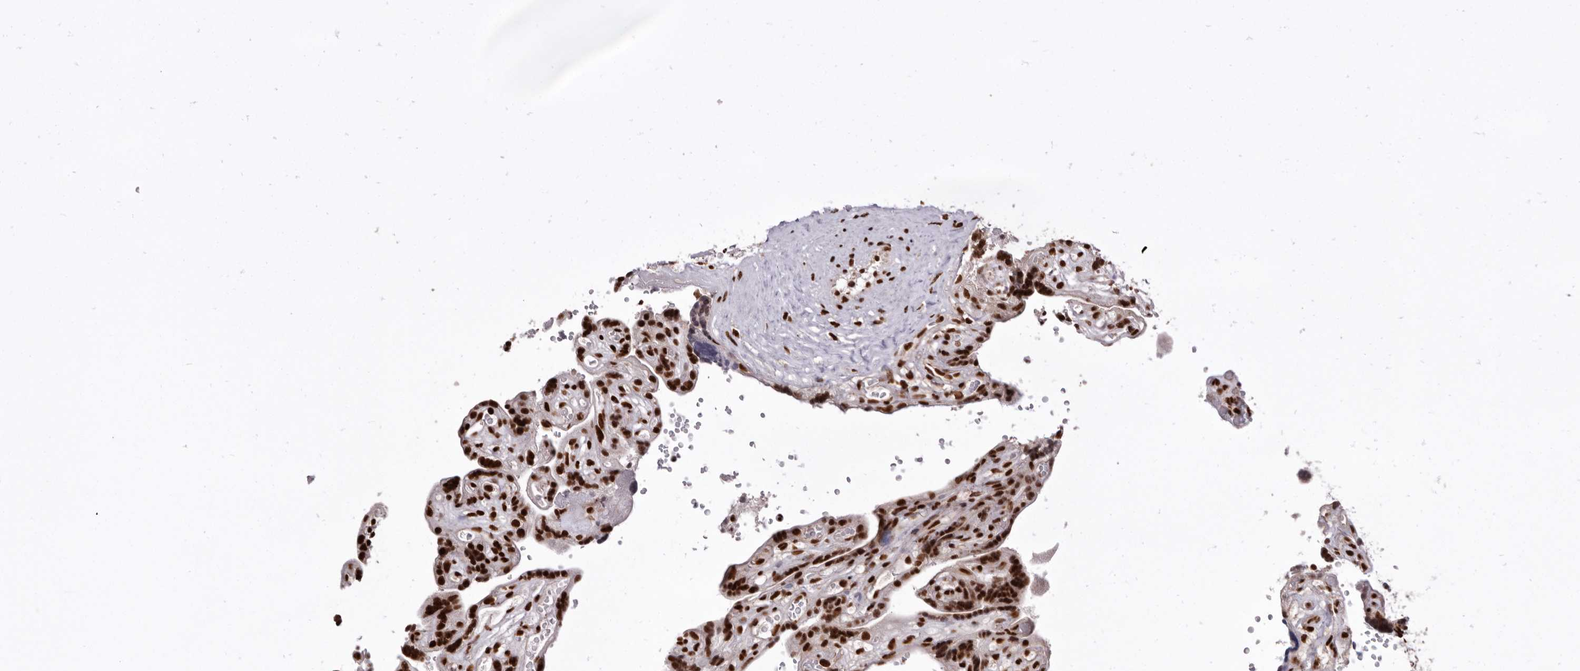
{"staining": {"intensity": "strong", "quantity": ">75%", "location": "nuclear"}, "tissue": "placenta", "cell_type": "Decidual cells", "image_type": "normal", "snomed": [{"axis": "morphology", "description": "Normal tissue, NOS"}, {"axis": "topography", "description": "Placenta"}], "caption": "The micrograph exhibits immunohistochemical staining of normal placenta. There is strong nuclear expression is appreciated in about >75% of decidual cells.", "gene": "CHTOP", "patient": {"sex": "female", "age": 30}}